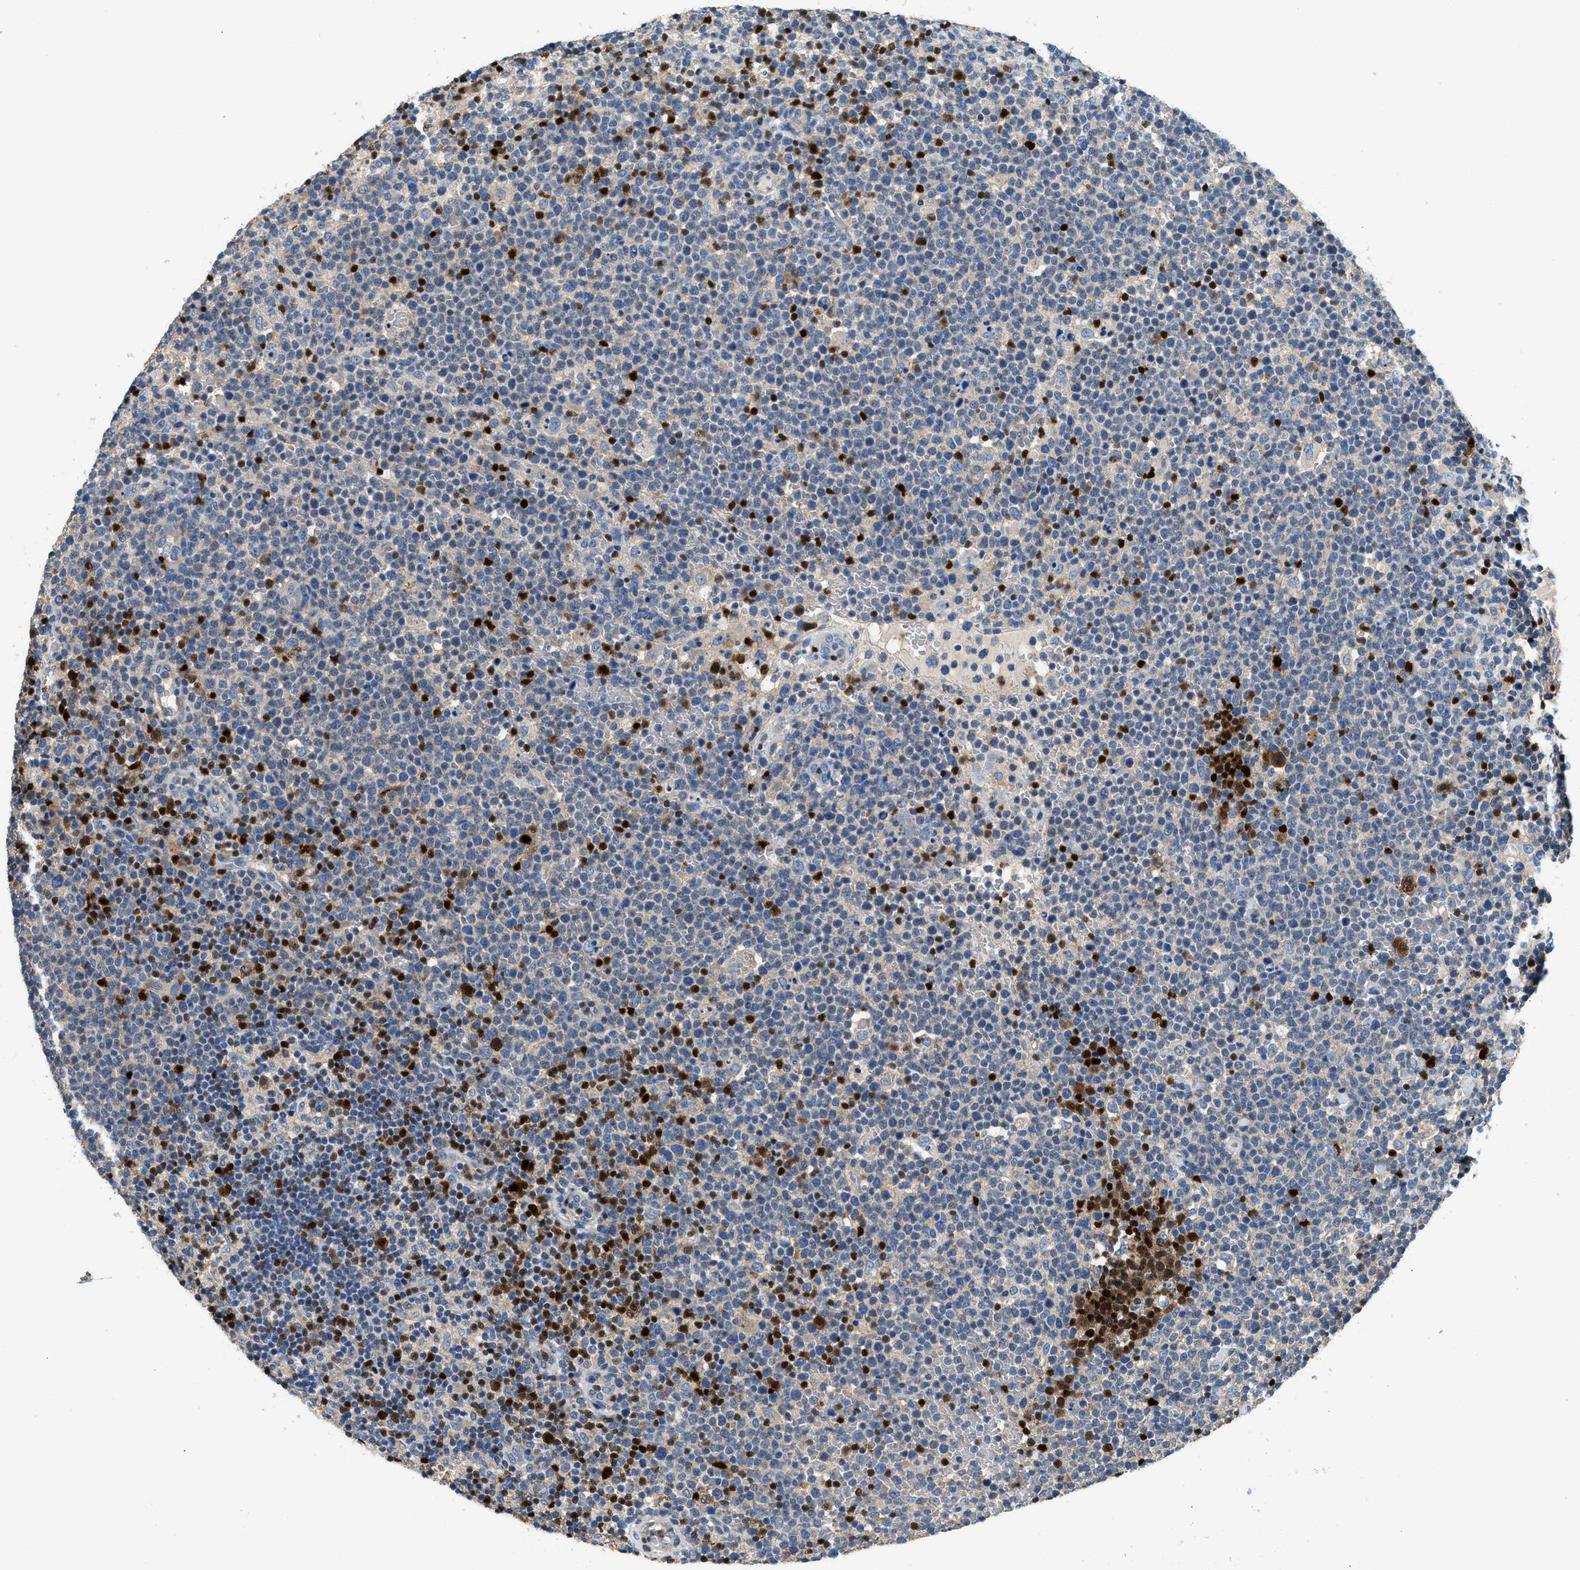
{"staining": {"intensity": "weak", "quantity": "<25%", "location": "nuclear"}, "tissue": "lymphoma", "cell_type": "Tumor cells", "image_type": "cancer", "snomed": [{"axis": "morphology", "description": "Malignant lymphoma, non-Hodgkin's type, High grade"}, {"axis": "topography", "description": "Lymph node"}], "caption": "Tumor cells are negative for brown protein staining in high-grade malignant lymphoma, non-Hodgkin's type.", "gene": "TOX", "patient": {"sex": "male", "age": 61}}